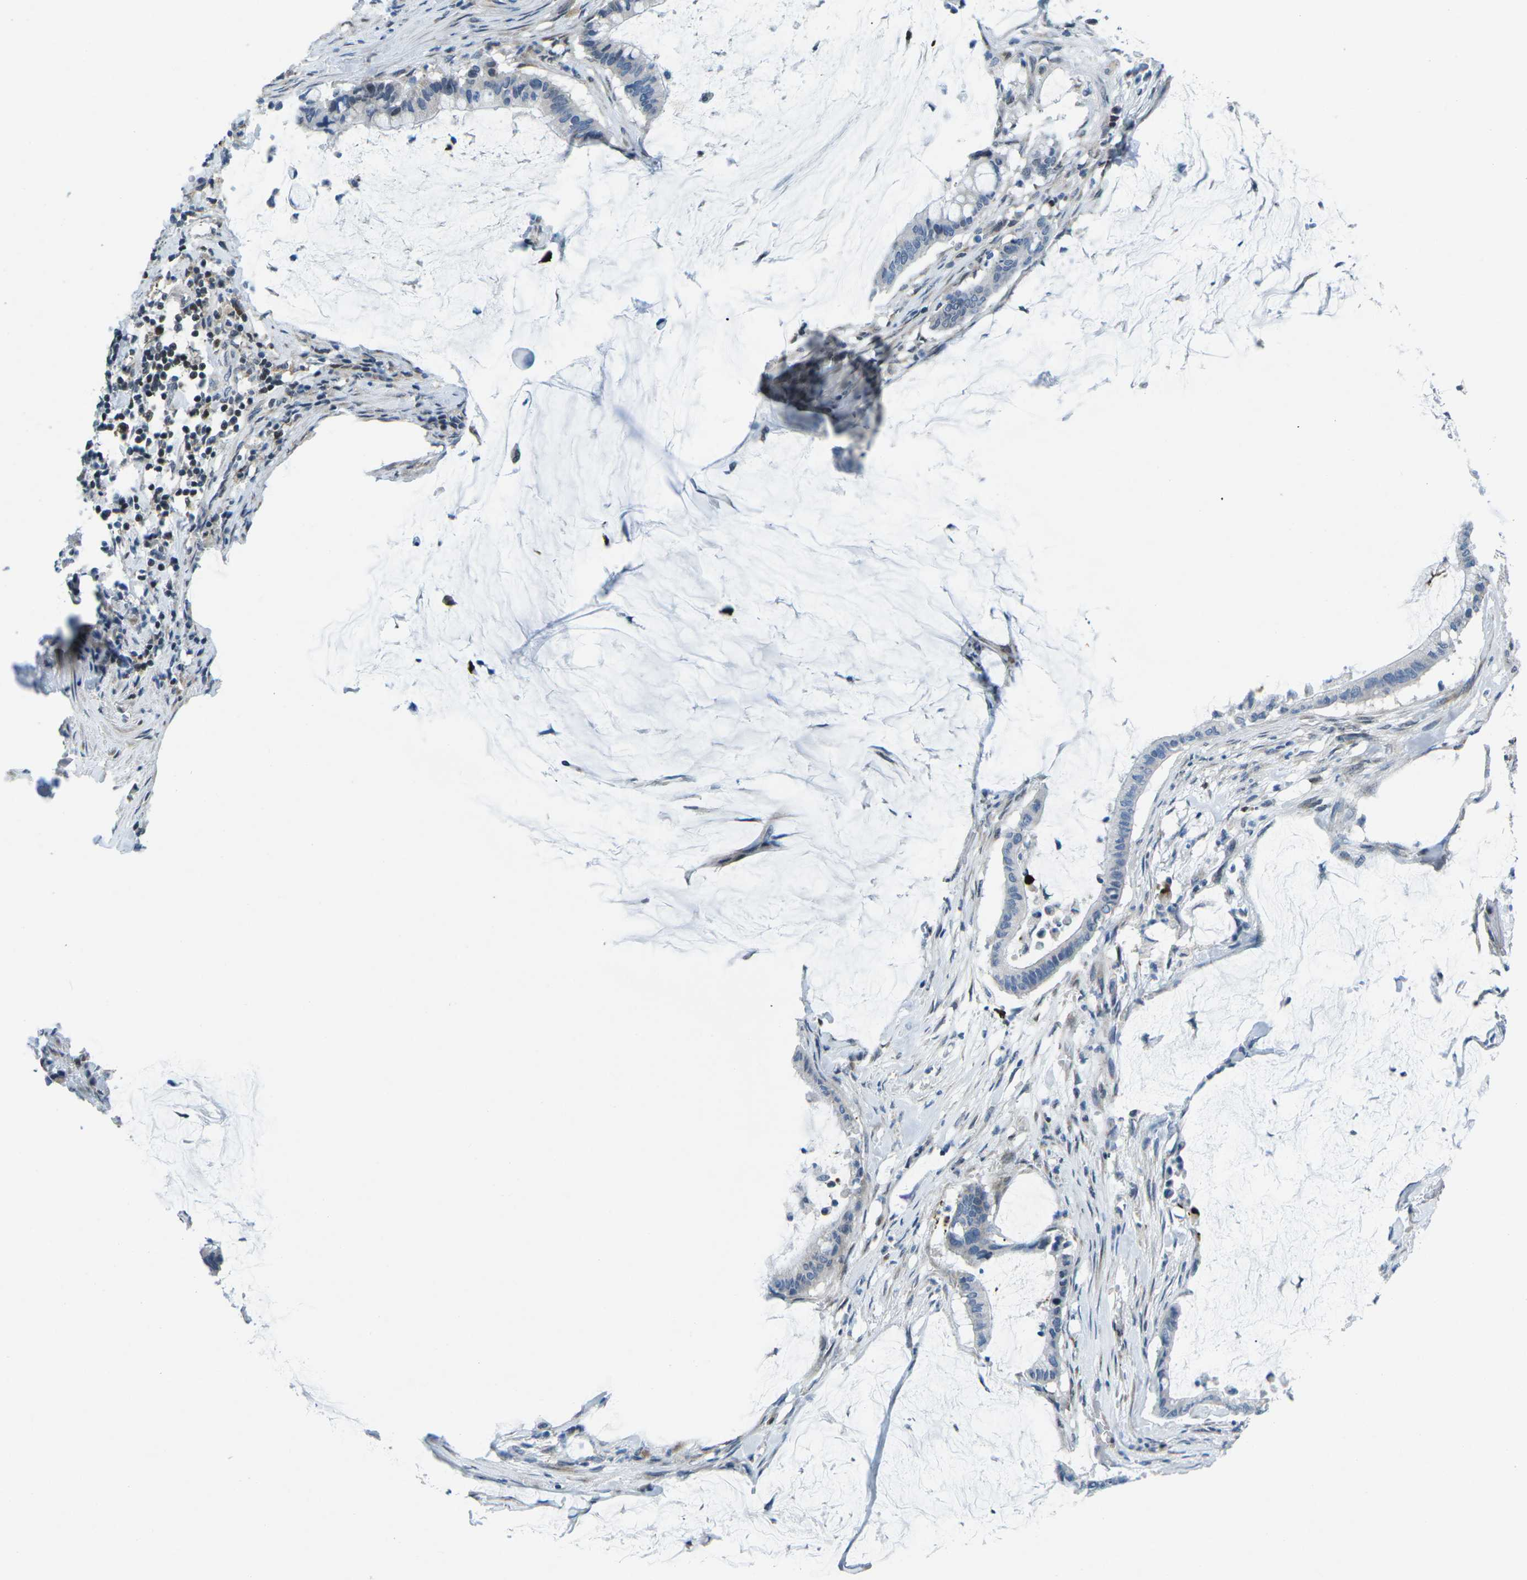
{"staining": {"intensity": "negative", "quantity": "none", "location": "none"}, "tissue": "pancreatic cancer", "cell_type": "Tumor cells", "image_type": "cancer", "snomed": [{"axis": "morphology", "description": "Adenocarcinoma, NOS"}, {"axis": "topography", "description": "Pancreas"}], "caption": "Protein analysis of adenocarcinoma (pancreatic) exhibits no significant expression in tumor cells. (DAB immunohistochemistry (IHC), high magnification).", "gene": "MBNL1", "patient": {"sex": "male", "age": 41}}